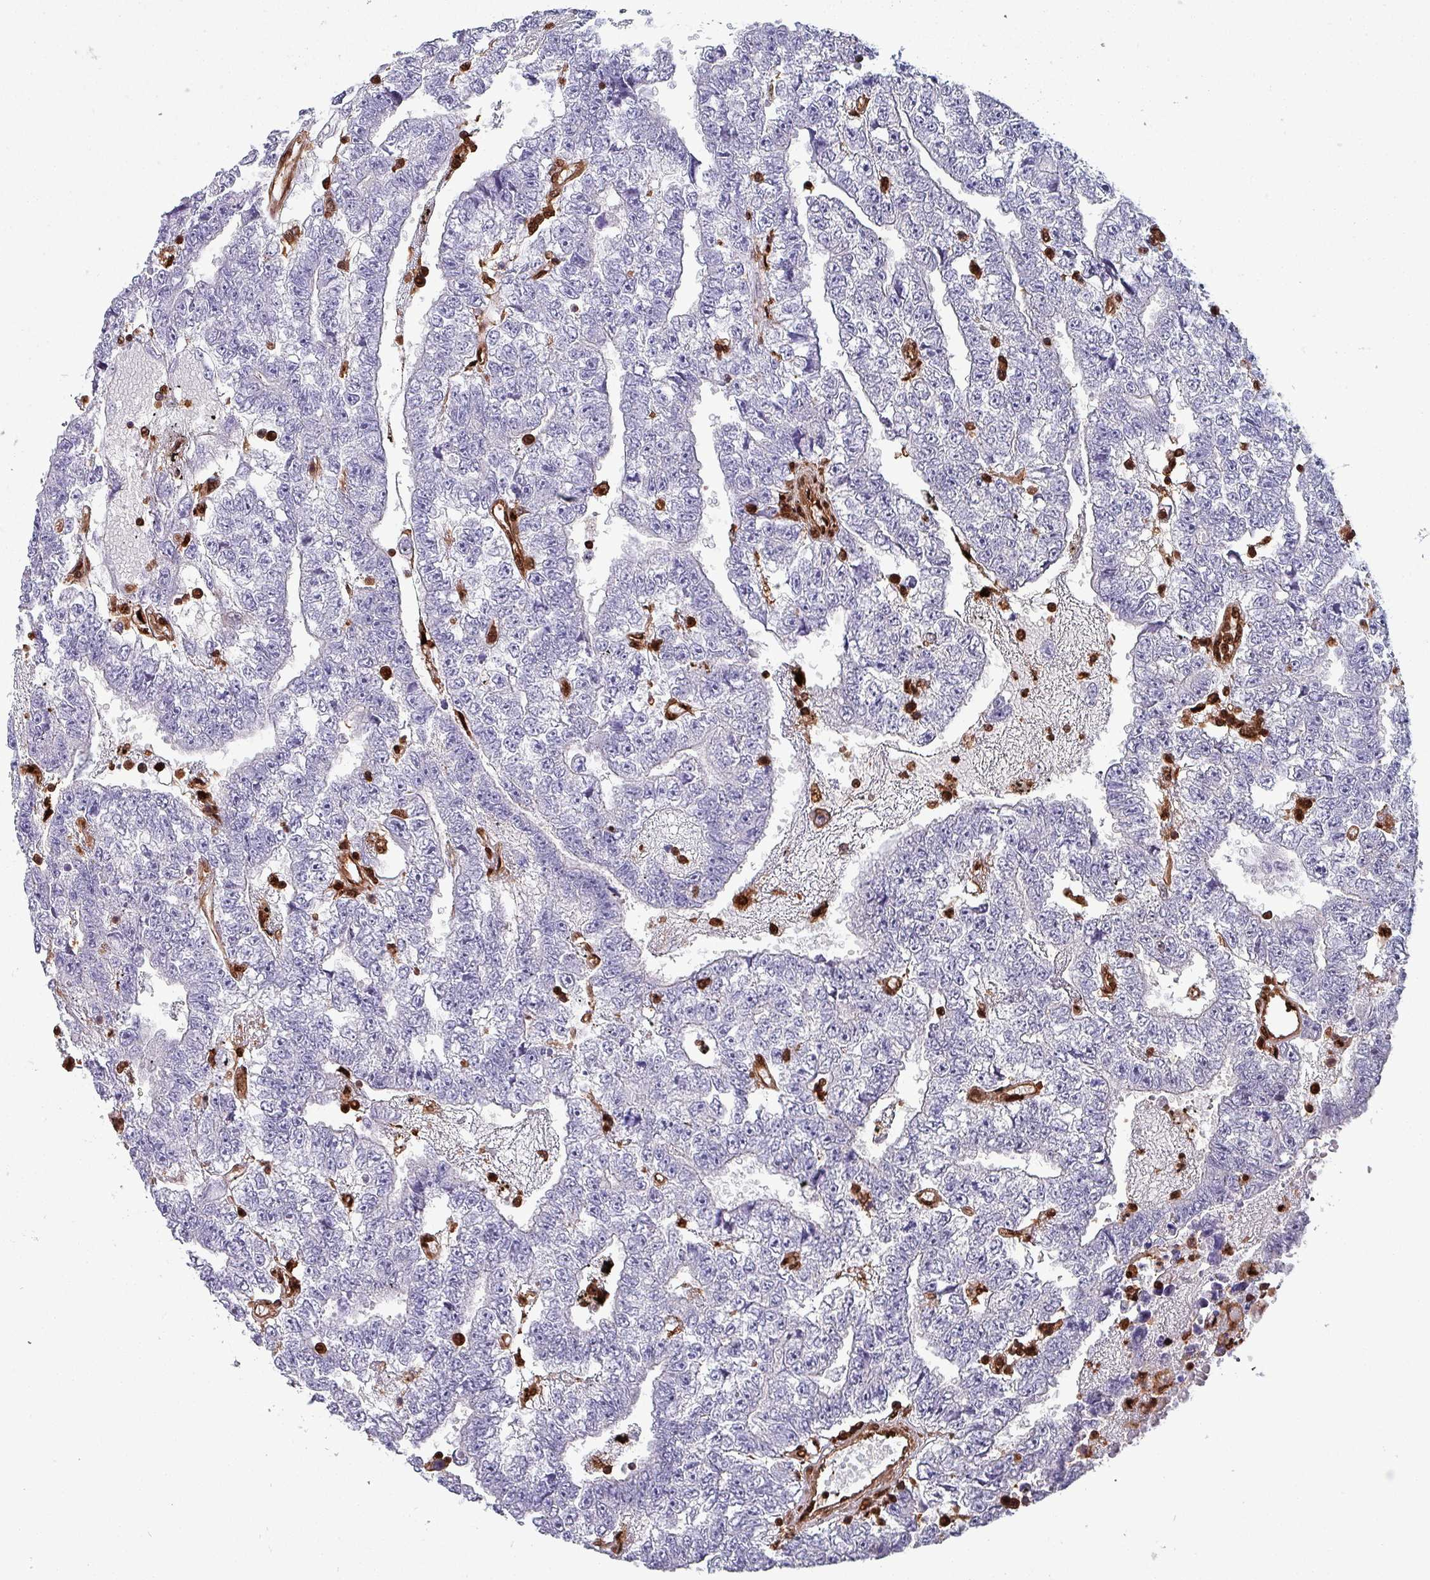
{"staining": {"intensity": "negative", "quantity": "none", "location": "none"}, "tissue": "testis cancer", "cell_type": "Tumor cells", "image_type": "cancer", "snomed": [{"axis": "morphology", "description": "Carcinoma, Embryonal, NOS"}, {"axis": "topography", "description": "Testis"}], "caption": "An immunohistochemistry (IHC) histopathology image of embryonal carcinoma (testis) is shown. There is no staining in tumor cells of embryonal carcinoma (testis). Brightfield microscopy of immunohistochemistry (IHC) stained with DAB (brown) and hematoxylin (blue), captured at high magnification.", "gene": "PSMB8", "patient": {"sex": "male", "age": 25}}